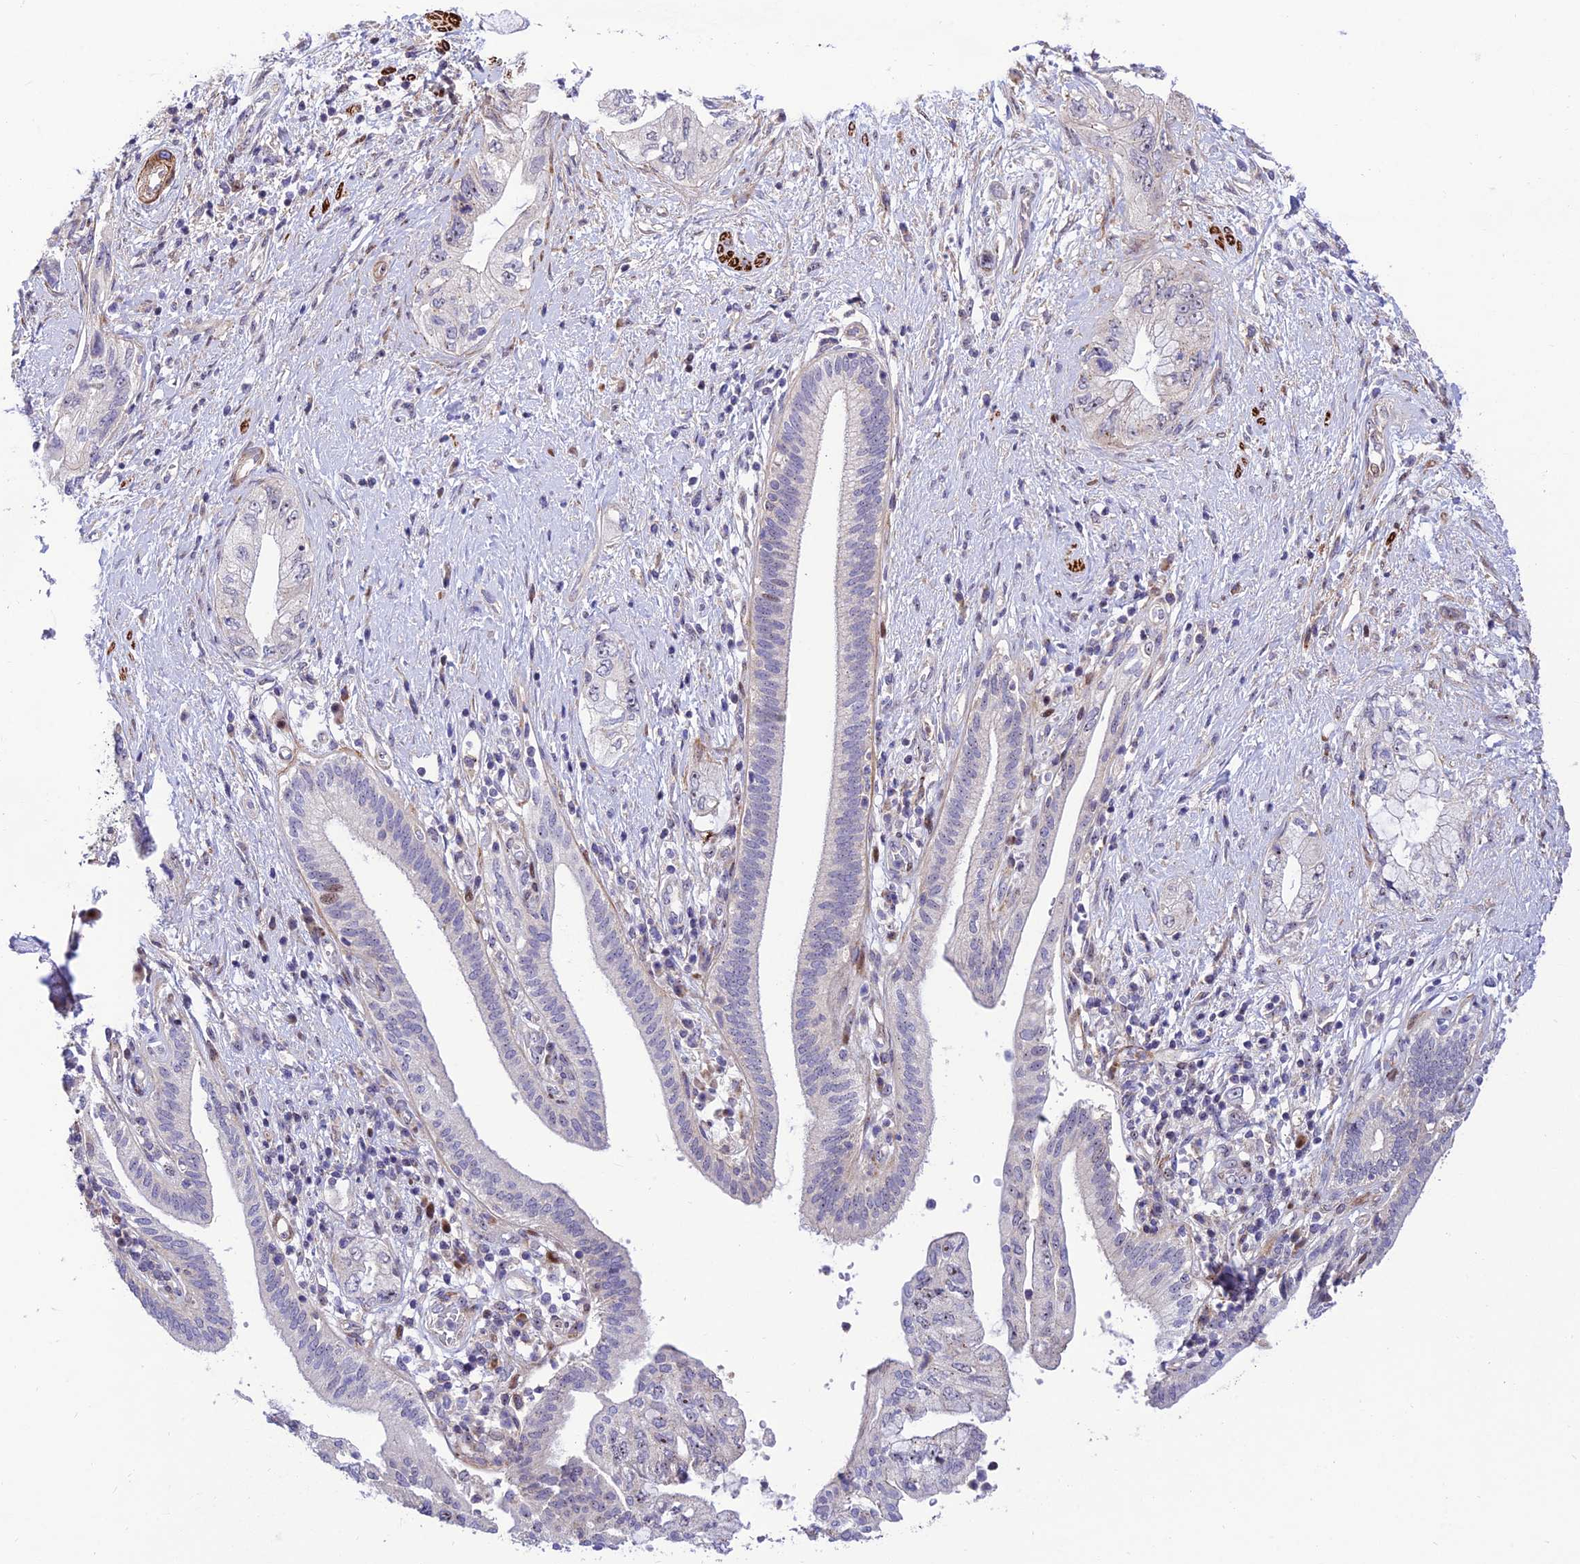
{"staining": {"intensity": "negative", "quantity": "none", "location": "none"}, "tissue": "pancreatic cancer", "cell_type": "Tumor cells", "image_type": "cancer", "snomed": [{"axis": "morphology", "description": "Adenocarcinoma, NOS"}, {"axis": "topography", "description": "Pancreas"}], "caption": "This is an IHC photomicrograph of pancreatic cancer (adenocarcinoma). There is no expression in tumor cells.", "gene": "KBTBD7", "patient": {"sex": "female", "age": 73}}